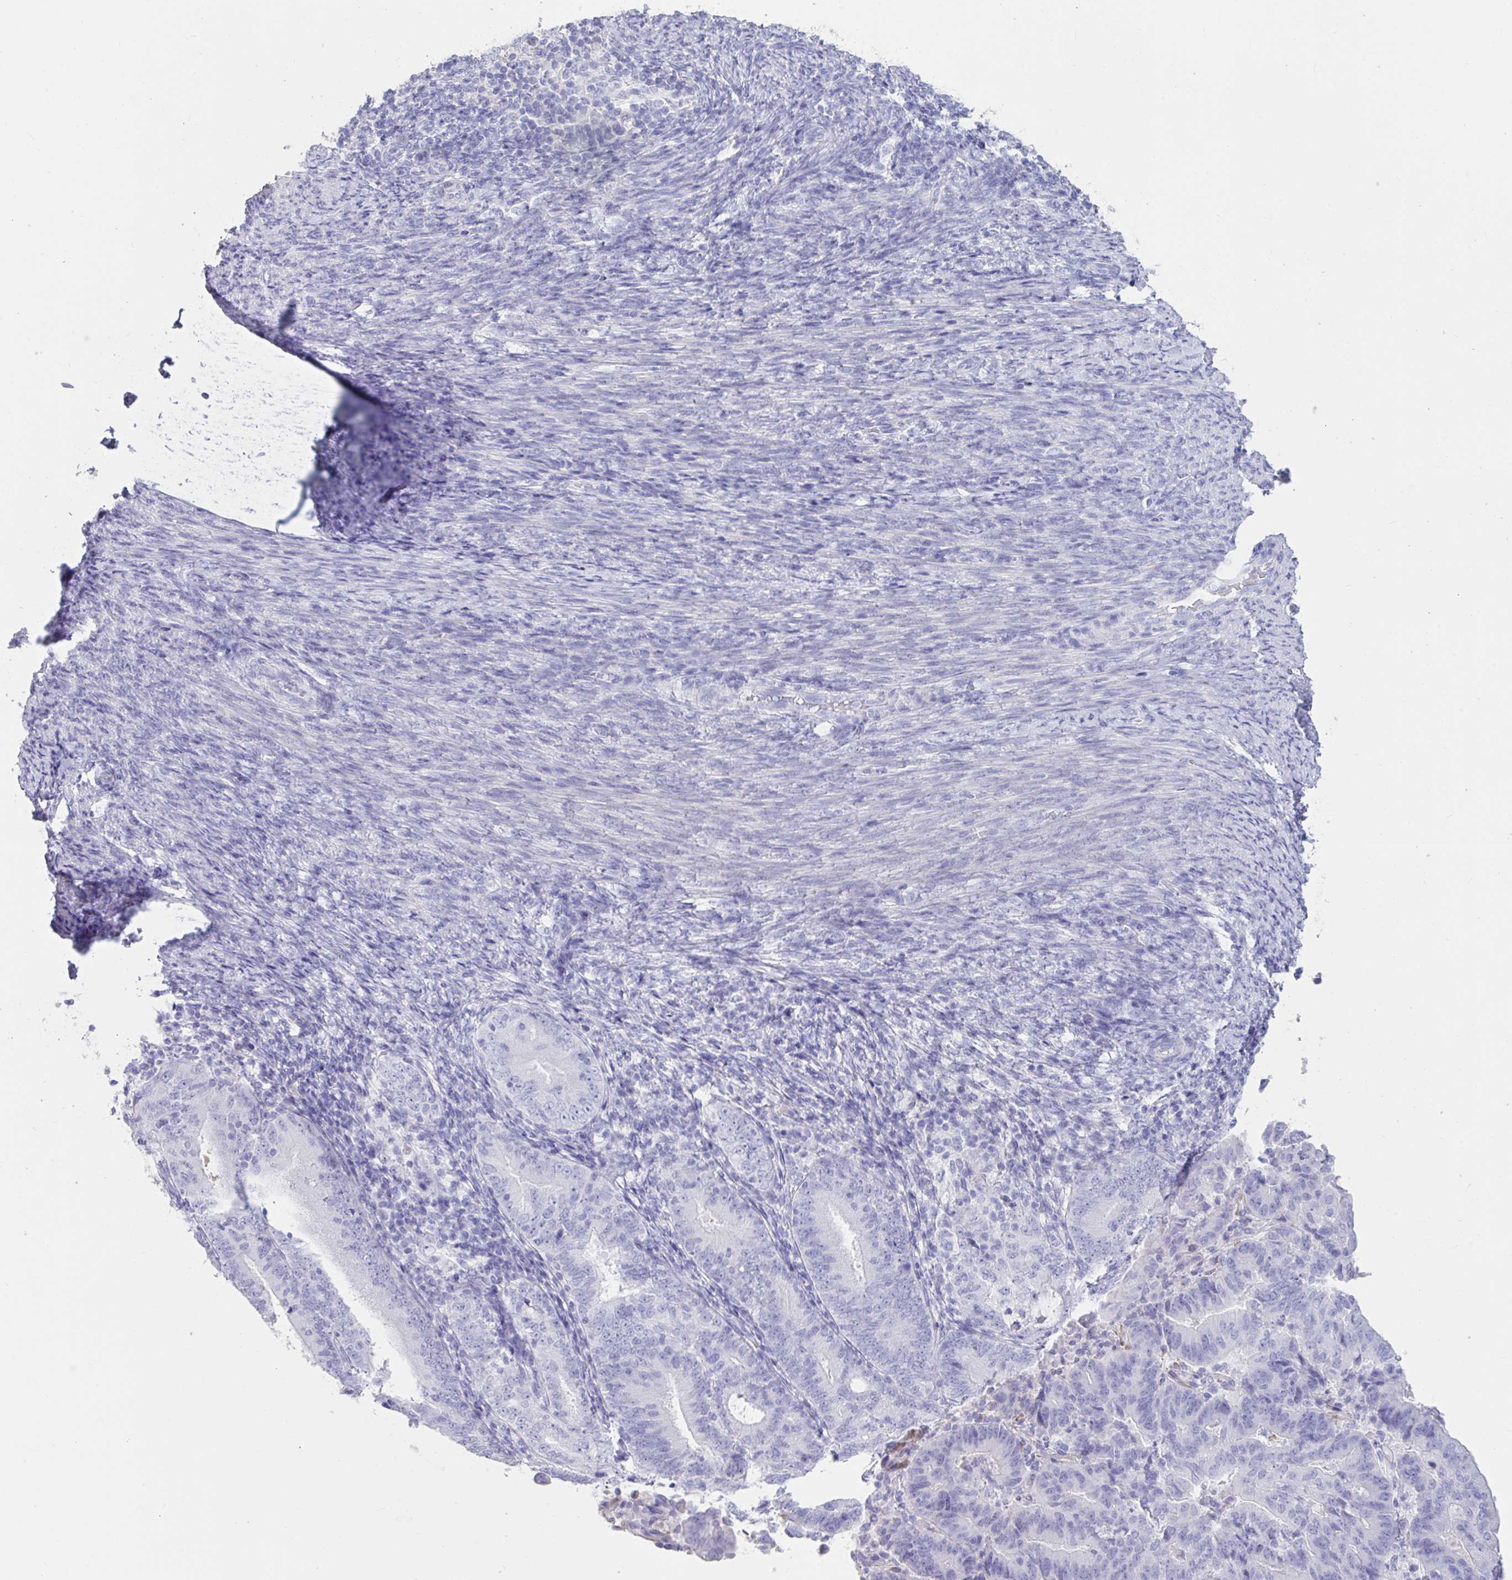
{"staining": {"intensity": "negative", "quantity": "none", "location": "none"}, "tissue": "endometrial cancer", "cell_type": "Tumor cells", "image_type": "cancer", "snomed": [{"axis": "morphology", "description": "Adenocarcinoma, NOS"}, {"axis": "topography", "description": "Endometrium"}], "caption": "High power microscopy image of an immunohistochemistry image of adenocarcinoma (endometrial), revealing no significant staining in tumor cells.", "gene": "TNNC1", "patient": {"sex": "female", "age": 70}}